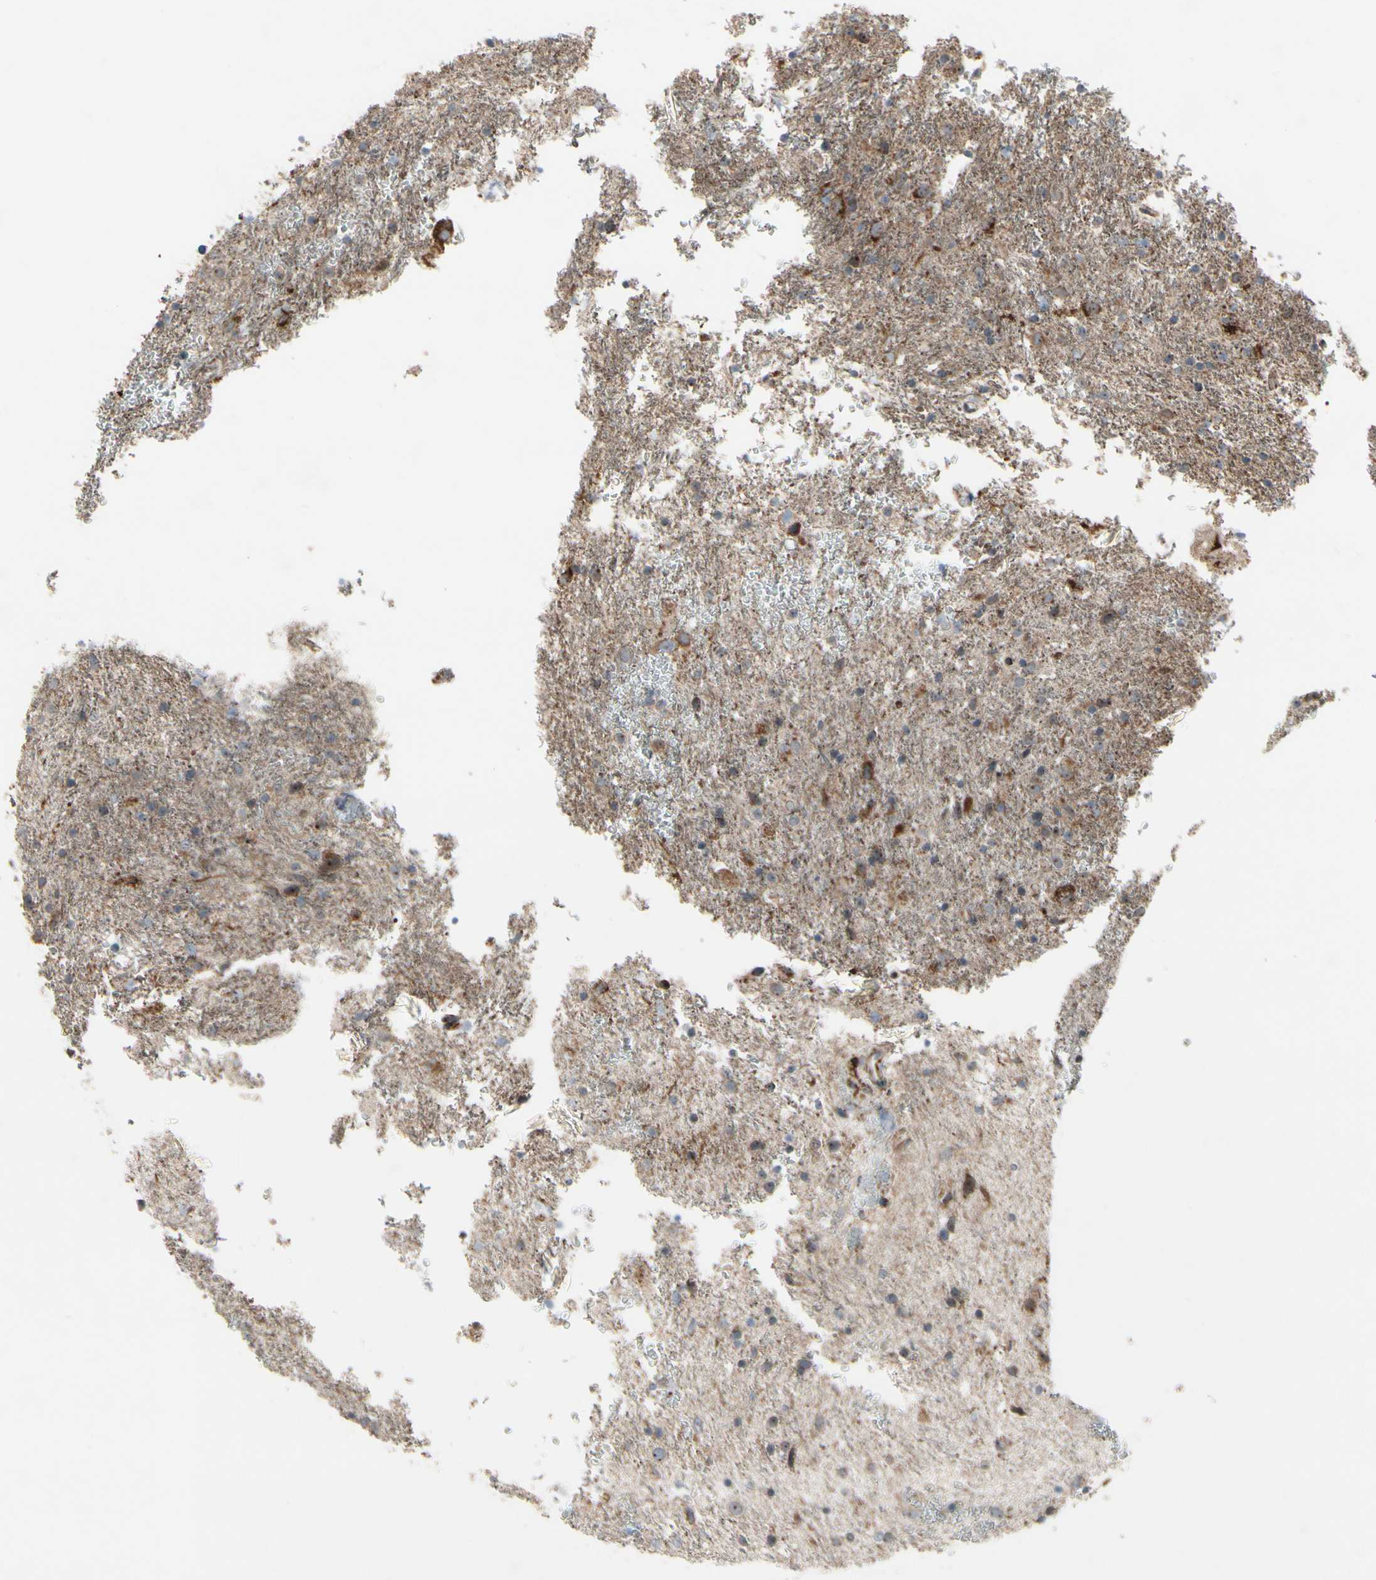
{"staining": {"intensity": "moderate", "quantity": ">75%", "location": "cytoplasmic/membranous"}, "tissue": "glioma", "cell_type": "Tumor cells", "image_type": "cancer", "snomed": [{"axis": "morphology", "description": "Glioma, malignant, Low grade"}, {"axis": "topography", "description": "Brain"}], "caption": "Protein expression by immunohistochemistry (IHC) demonstrates moderate cytoplasmic/membranous staining in about >75% of tumor cells in glioma.", "gene": "CPT1A", "patient": {"sex": "male", "age": 77}}